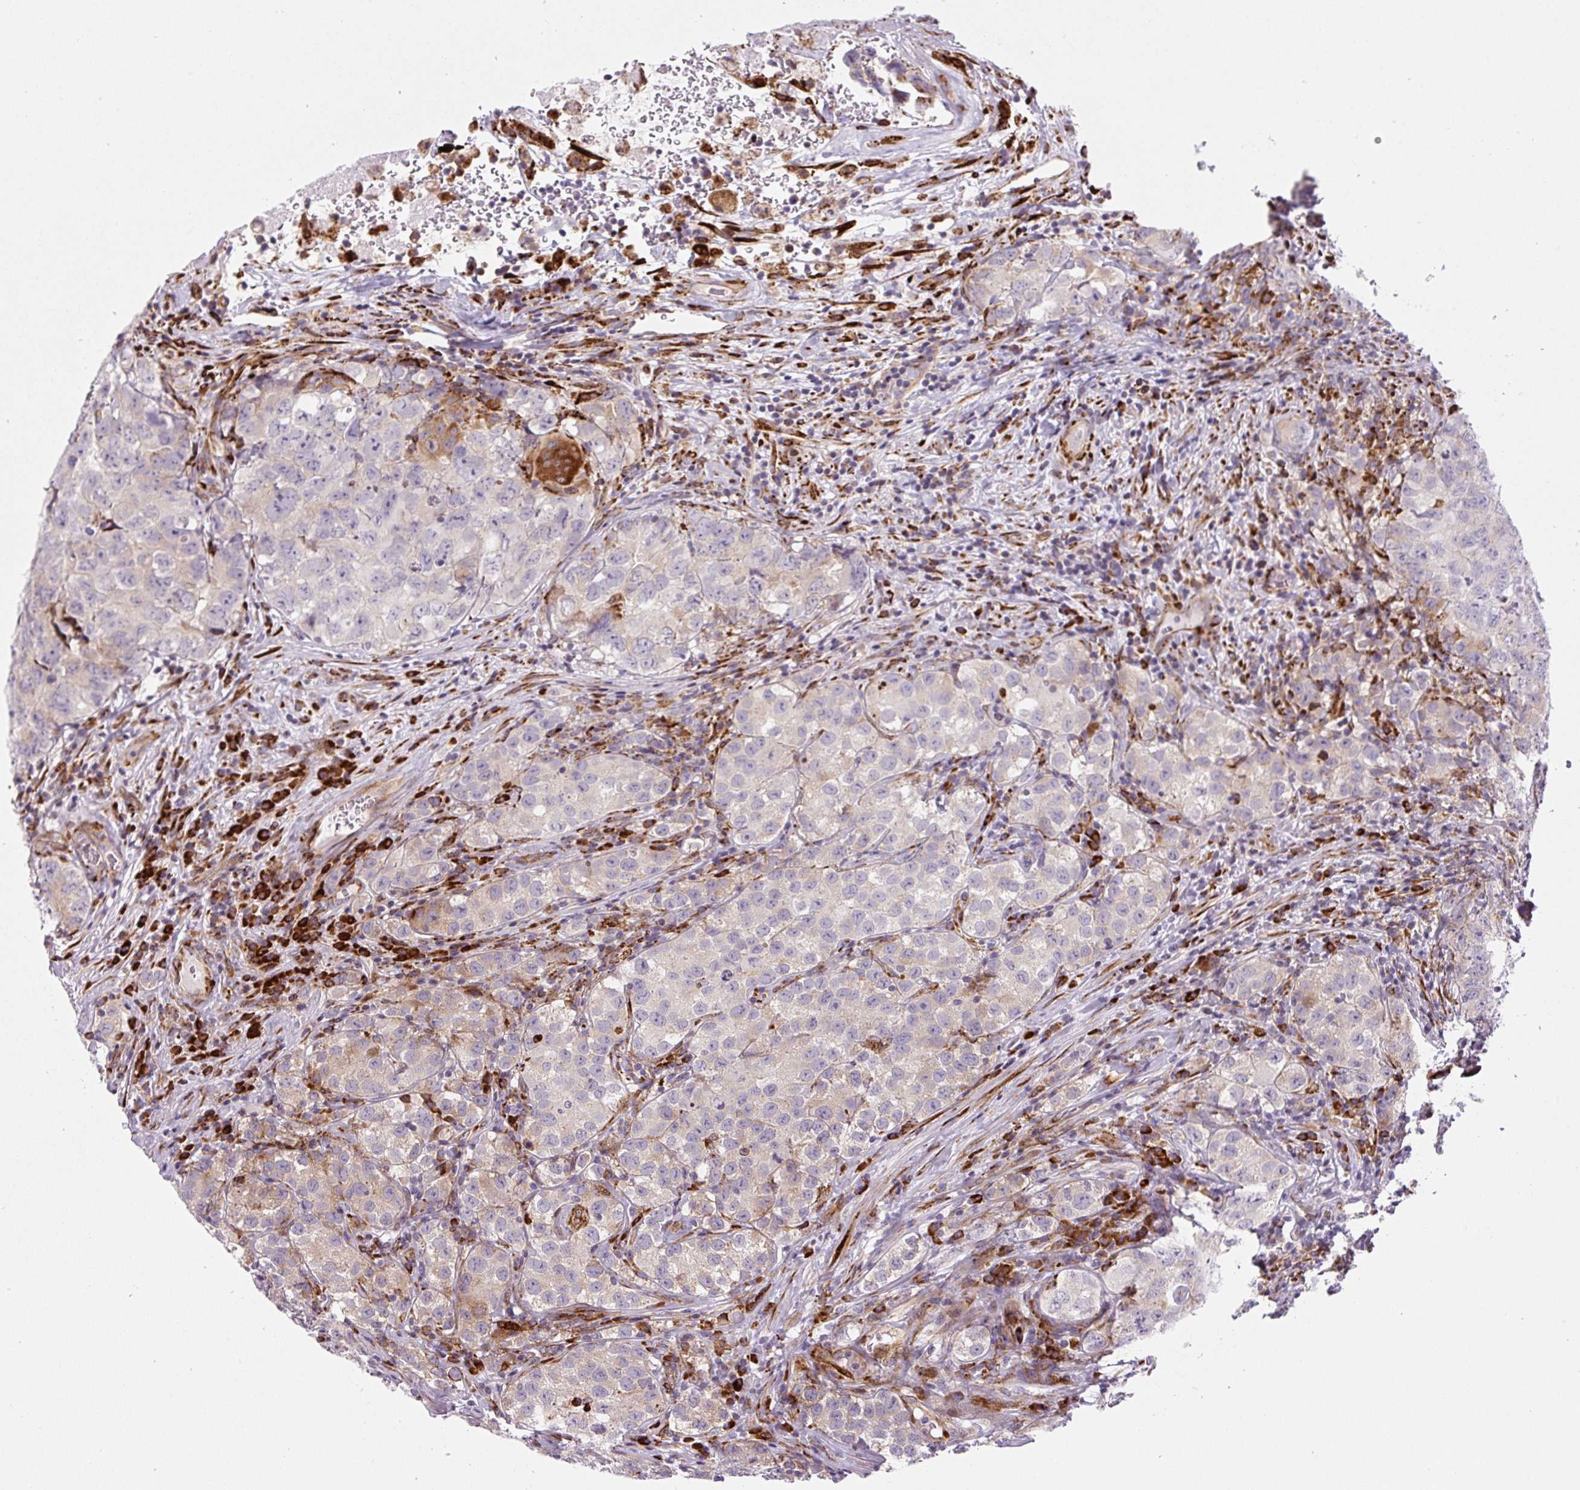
{"staining": {"intensity": "weak", "quantity": "<25%", "location": "cytoplasmic/membranous"}, "tissue": "testis cancer", "cell_type": "Tumor cells", "image_type": "cancer", "snomed": [{"axis": "morphology", "description": "Seminoma, NOS"}, {"axis": "morphology", "description": "Carcinoma, Embryonal, NOS"}, {"axis": "topography", "description": "Testis"}], "caption": "This is an IHC micrograph of testis cancer (embryonal carcinoma). There is no positivity in tumor cells.", "gene": "DISP3", "patient": {"sex": "male", "age": 43}}